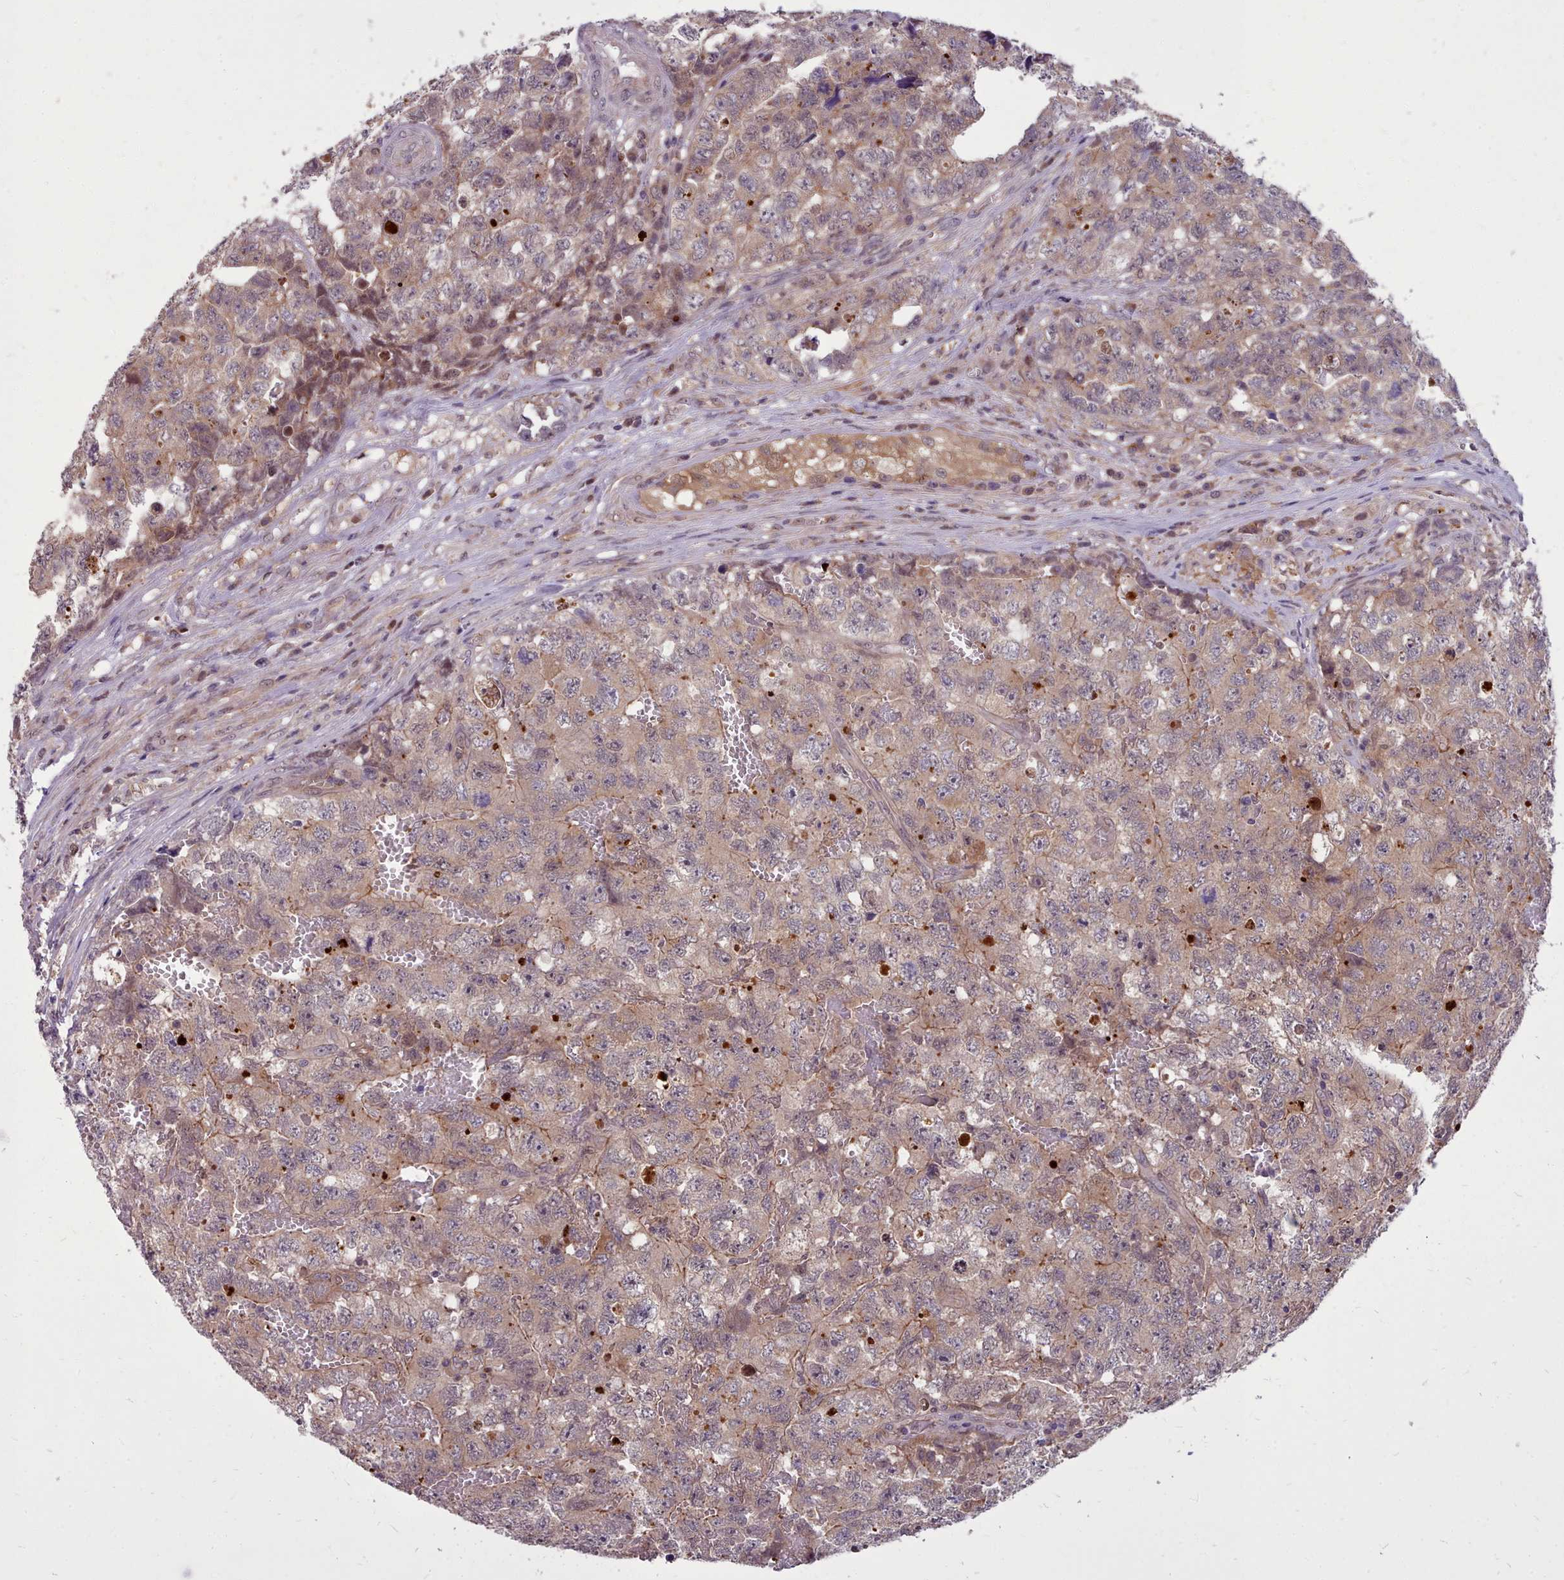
{"staining": {"intensity": "weak", "quantity": "25%-75%", "location": "cytoplasmic/membranous"}, "tissue": "testis cancer", "cell_type": "Tumor cells", "image_type": "cancer", "snomed": [{"axis": "morphology", "description": "Carcinoma, Embryonal, NOS"}, {"axis": "topography", "description": "Testis"}], "caption": "A high-resolution histopathology image shows IHC staining of embryonal carcinoma (testis), which reveals weak cytoplasmic/membranous staining in about 25%-75% of tumor cells.", "gene": "AHCY", "patient": {"sex": "male", "age": 31}}